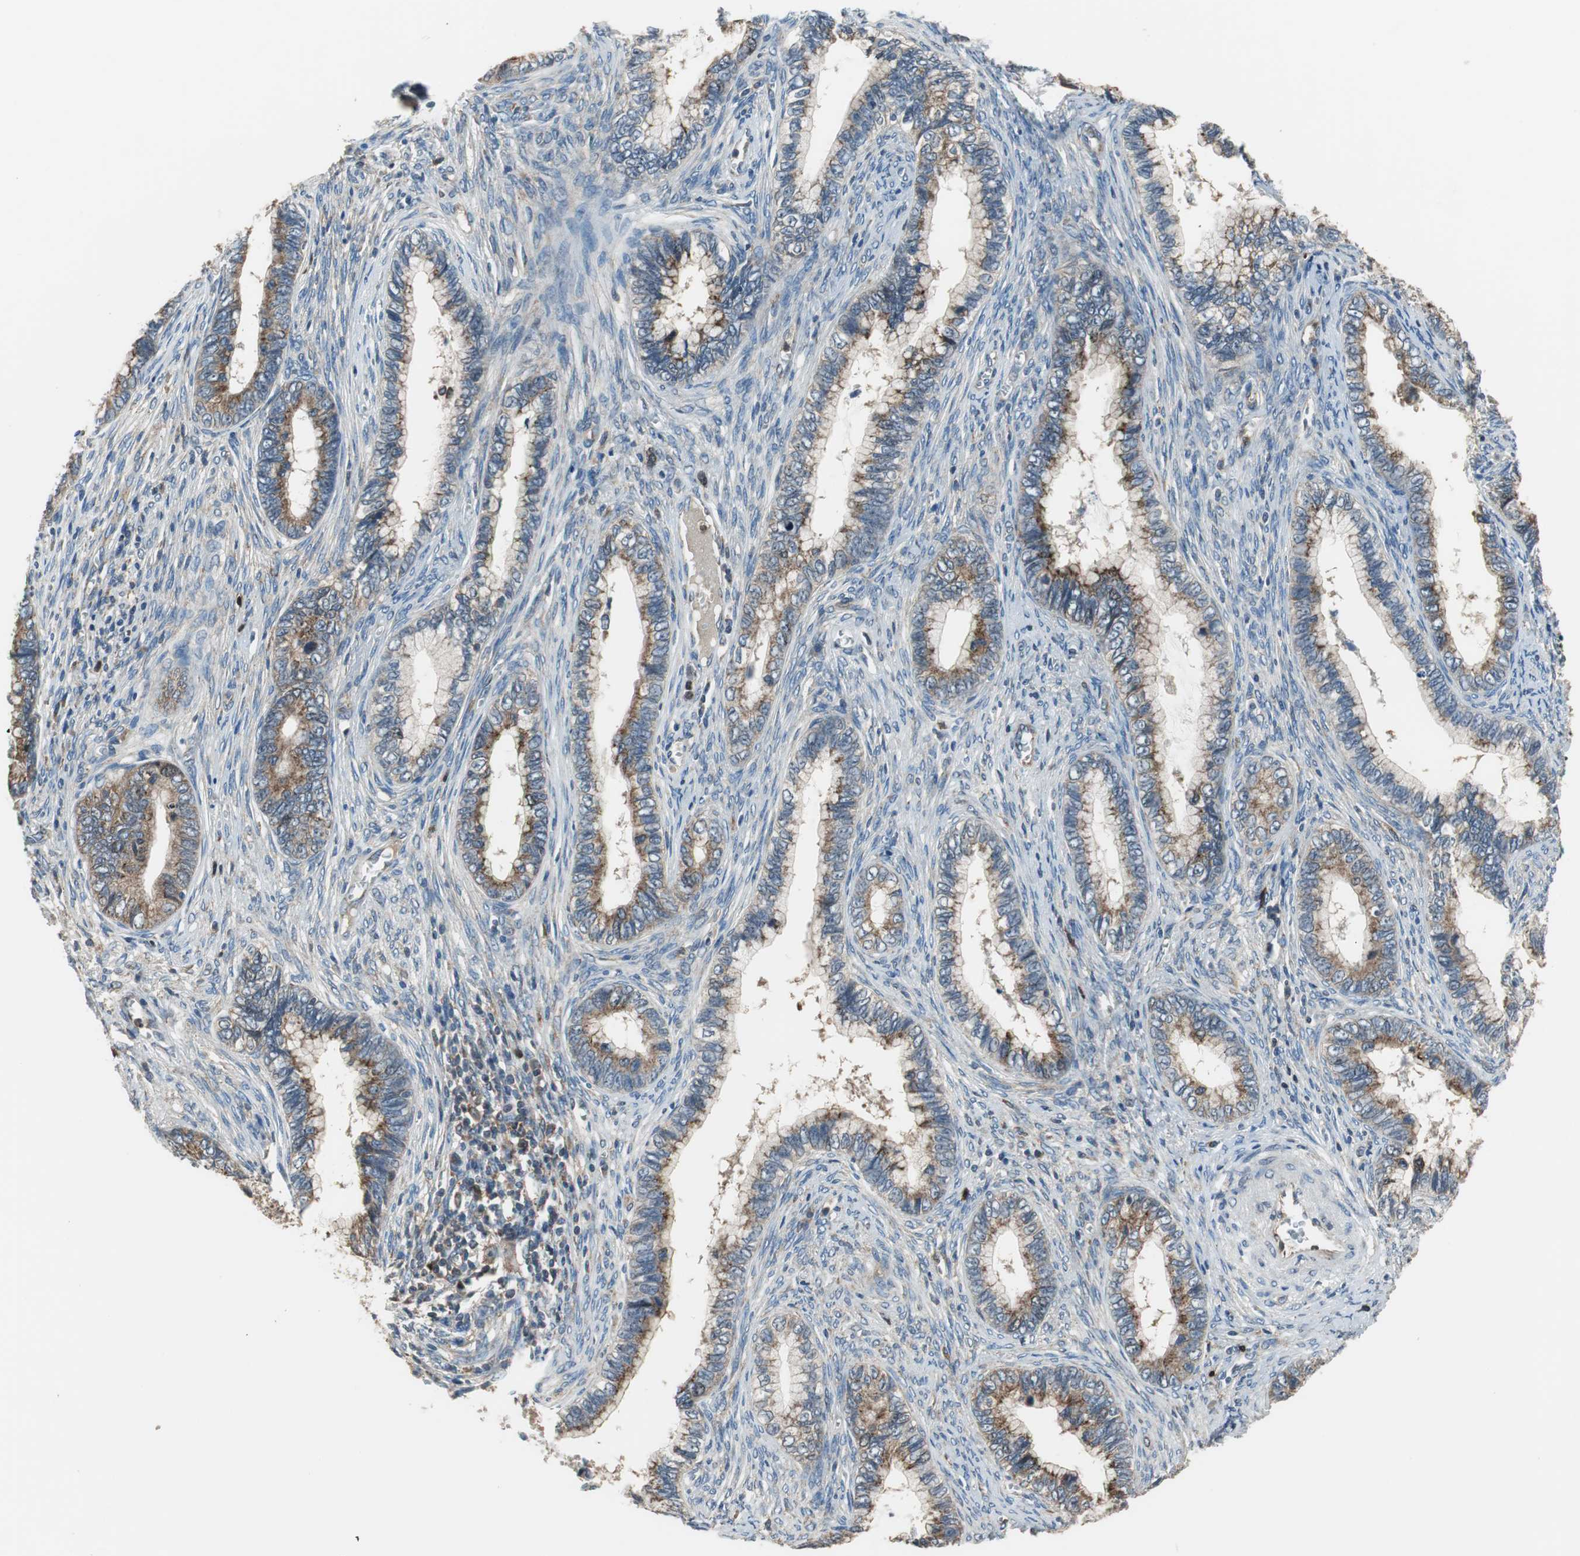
{"staining": {"intensity": "moderate", "quantity": ">75%", "location": "cytoplasmic/membranous"}, "tissue": "cervical cancer", "cell_type": "Tumor cells", "image_type": "cancer", "snomed": [{"axis": "morphology", "description": "Adenocarcinoma, NOS"}, {"axis": "topography", "description": "Cervix"}], "caption": "Approximately >75% of tumor cells in human cervical adenocarcinoma demonstrate moderate cytoplasmic/membranous protein positivity as visualized by brown immunohistochemical staining.", "gene": "PI4KB", "patient": {"sex": "female", "age": 44}}